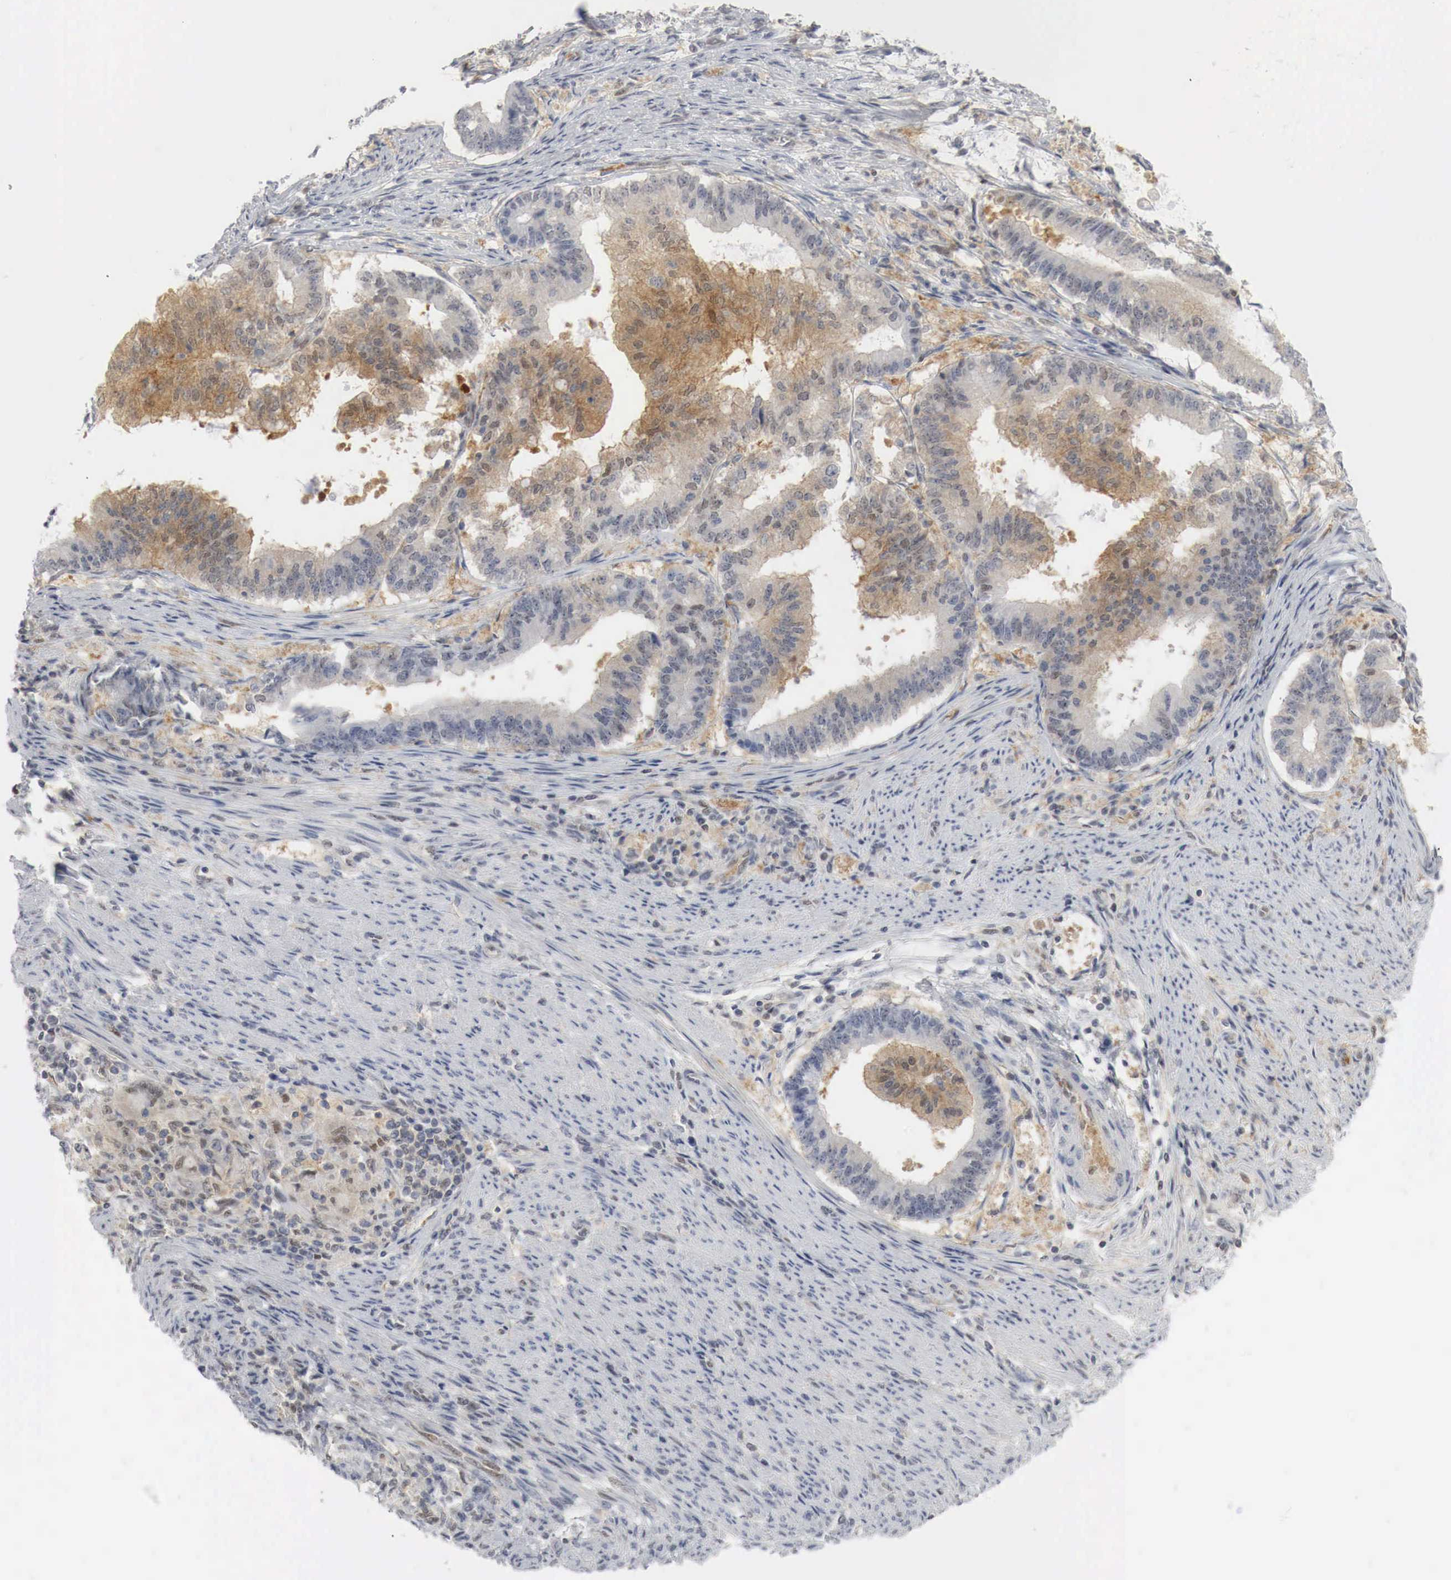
{"staining": {"intensity": "weak", "quantity": "25%-75%", "location": "cytoplasmic/membranous,nuclear"}, "tissue": "endometrial cancer", "cell_type": "Tumor cells", "image_type": "cancer", "snomed": [{"axis": "morphology", "description": "Adenocarcinoma, NOS"}, {"axis": "topography", "description": "Endometrium"}], "caption": "Endometrial cancer stained for a protein (brown) demonstrates weak cytoplasmic/membranous and nuclear positive positivity in approximately 25%-75% of tumor cells.", "gene": "MYC", "patient": {"sex": "female", "age": 63}}